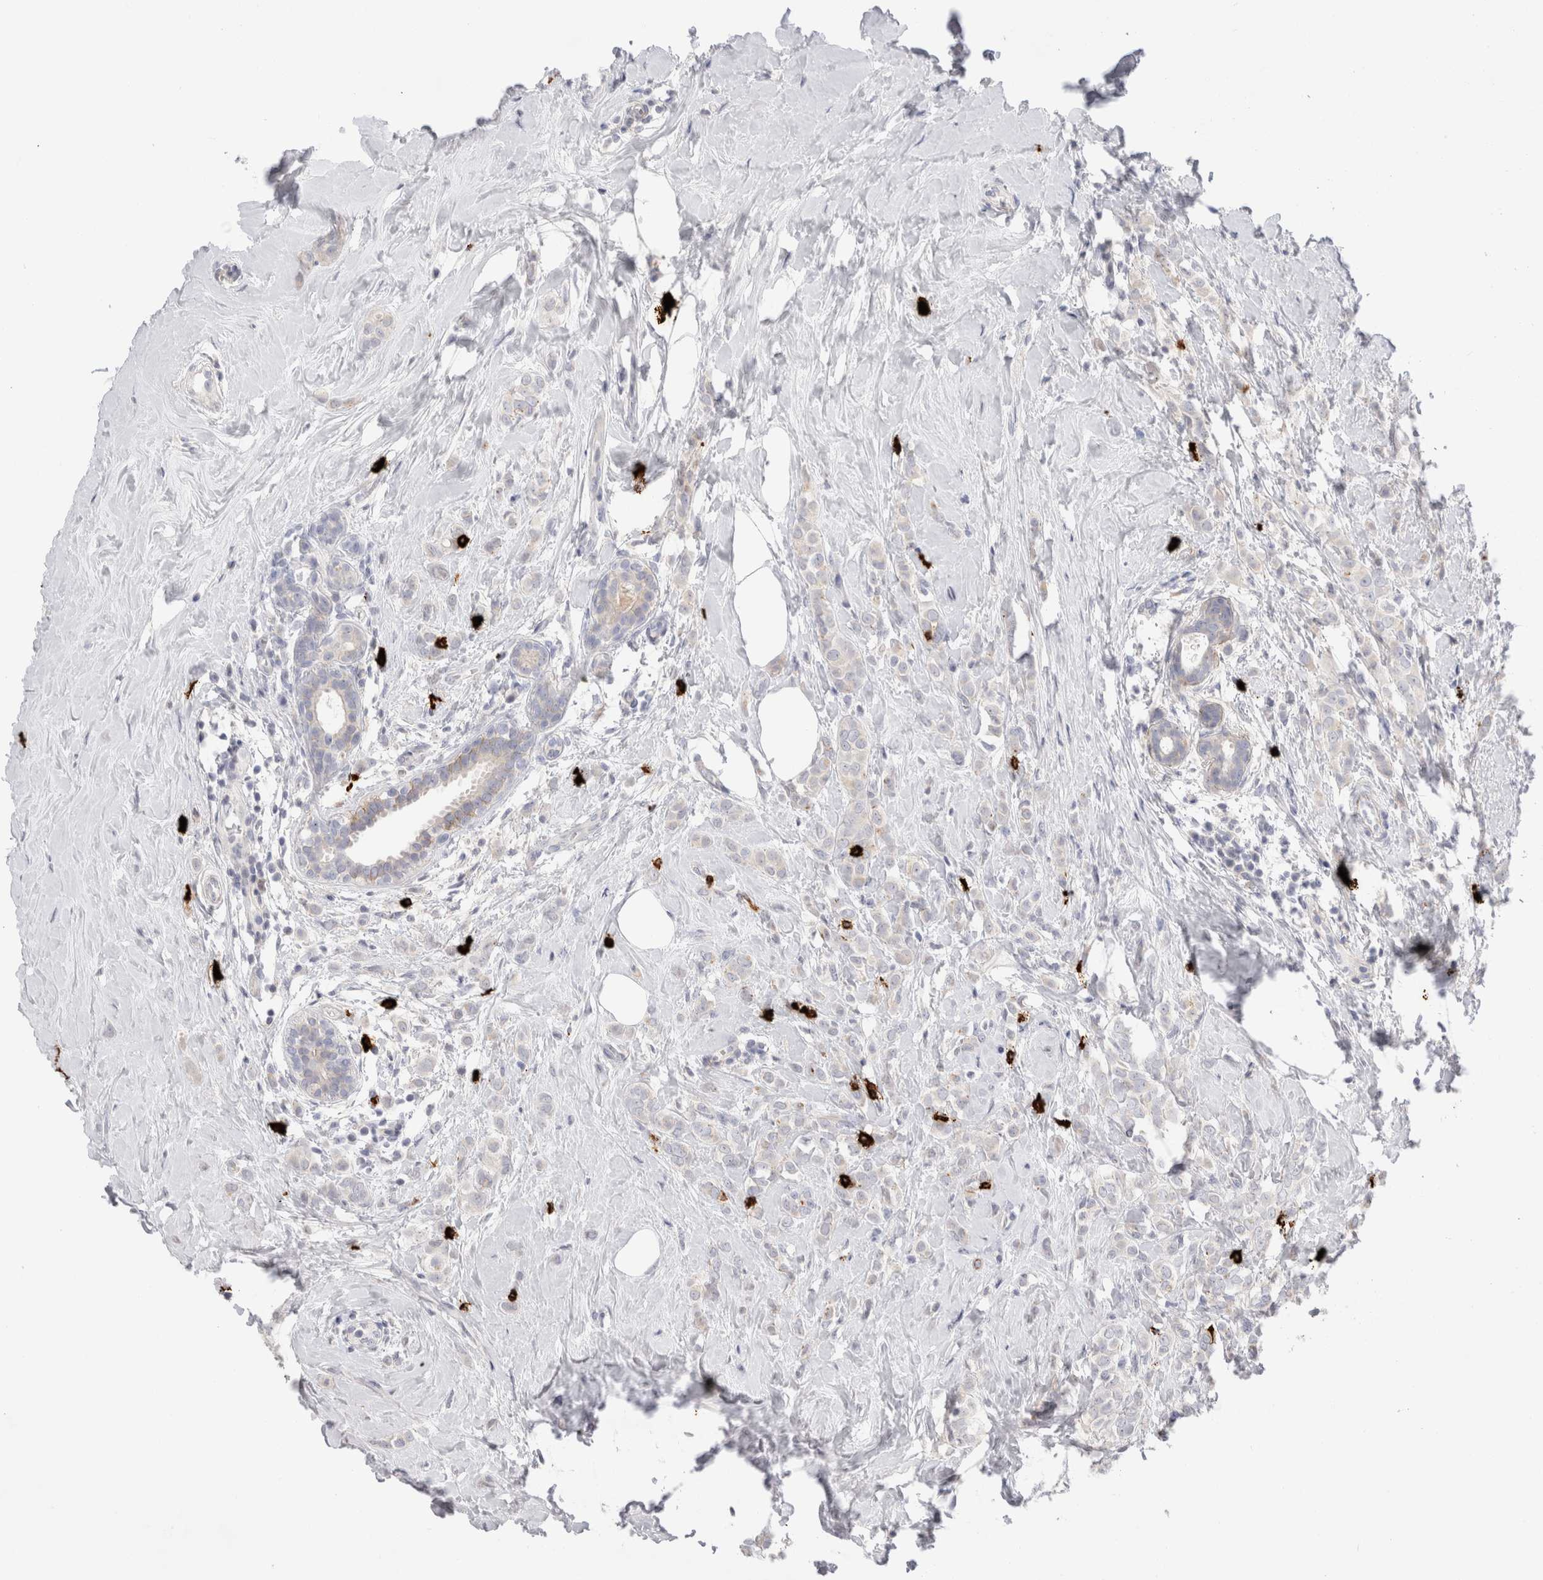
{"staining": {"intensity": "negative", "quantity": "none", "location": "none"}, "tissue": "breast cancer", "cell_type": "Tumor cells", "image_type": "cancer", "snomed": [{"axis": "morphology", "description": "Lobular carcinoma"}, {"axis": "topography", "description": "Breast"}], "caption": "IHC photomicrograph of neoplastic tissue: breast cancer (lobular carcinoma) stained with DAB (3,3'-diaminobenzidine) shows no significant protein positivity in tumor cells.", "gene": "SPINK2", "patient": {"sex": "female", "age": 47}}